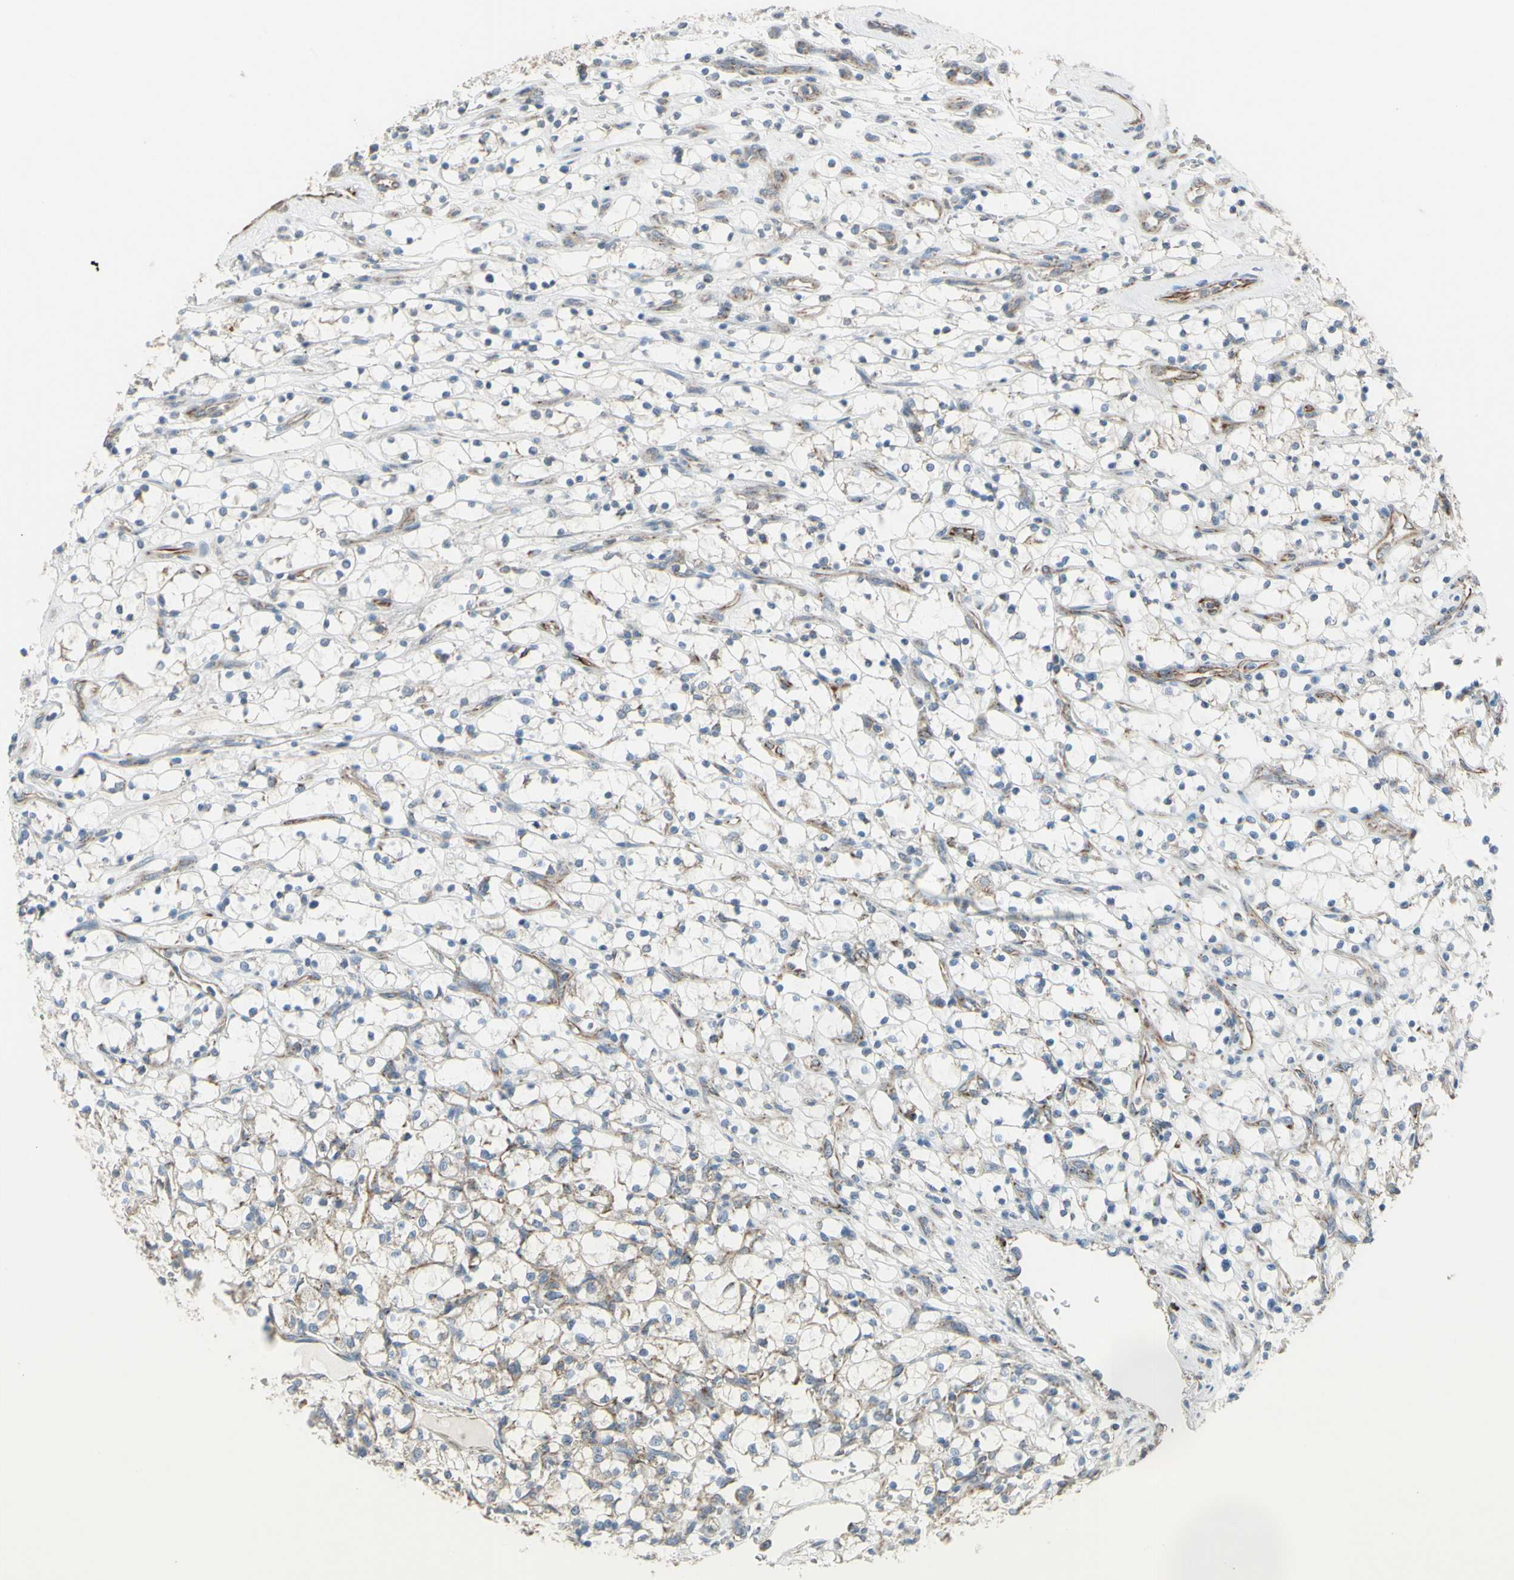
{"staining": {"intensity": "negative", "quantity": "none", "location": "none"}, "tissue": "renal cancer", "cell_type": "Tumor cells", "image_type": "cancer", "snomed": [{"axis": "morphology", "description": "Adenocarcinoma, NOS"}, {"axis": "topography", "description": "Kidney"}], "caption": "Immunohistochemistry (IHC) photomicrograph of neoplastic tissue: human adenocarcinoma (renal) stained with DAB (3,3'-diaminobenzidine) demonstrates no significant protein expression in tumor cells.", "gene": "FAM171B", "patient": {"sex": "female", "age": 69}}